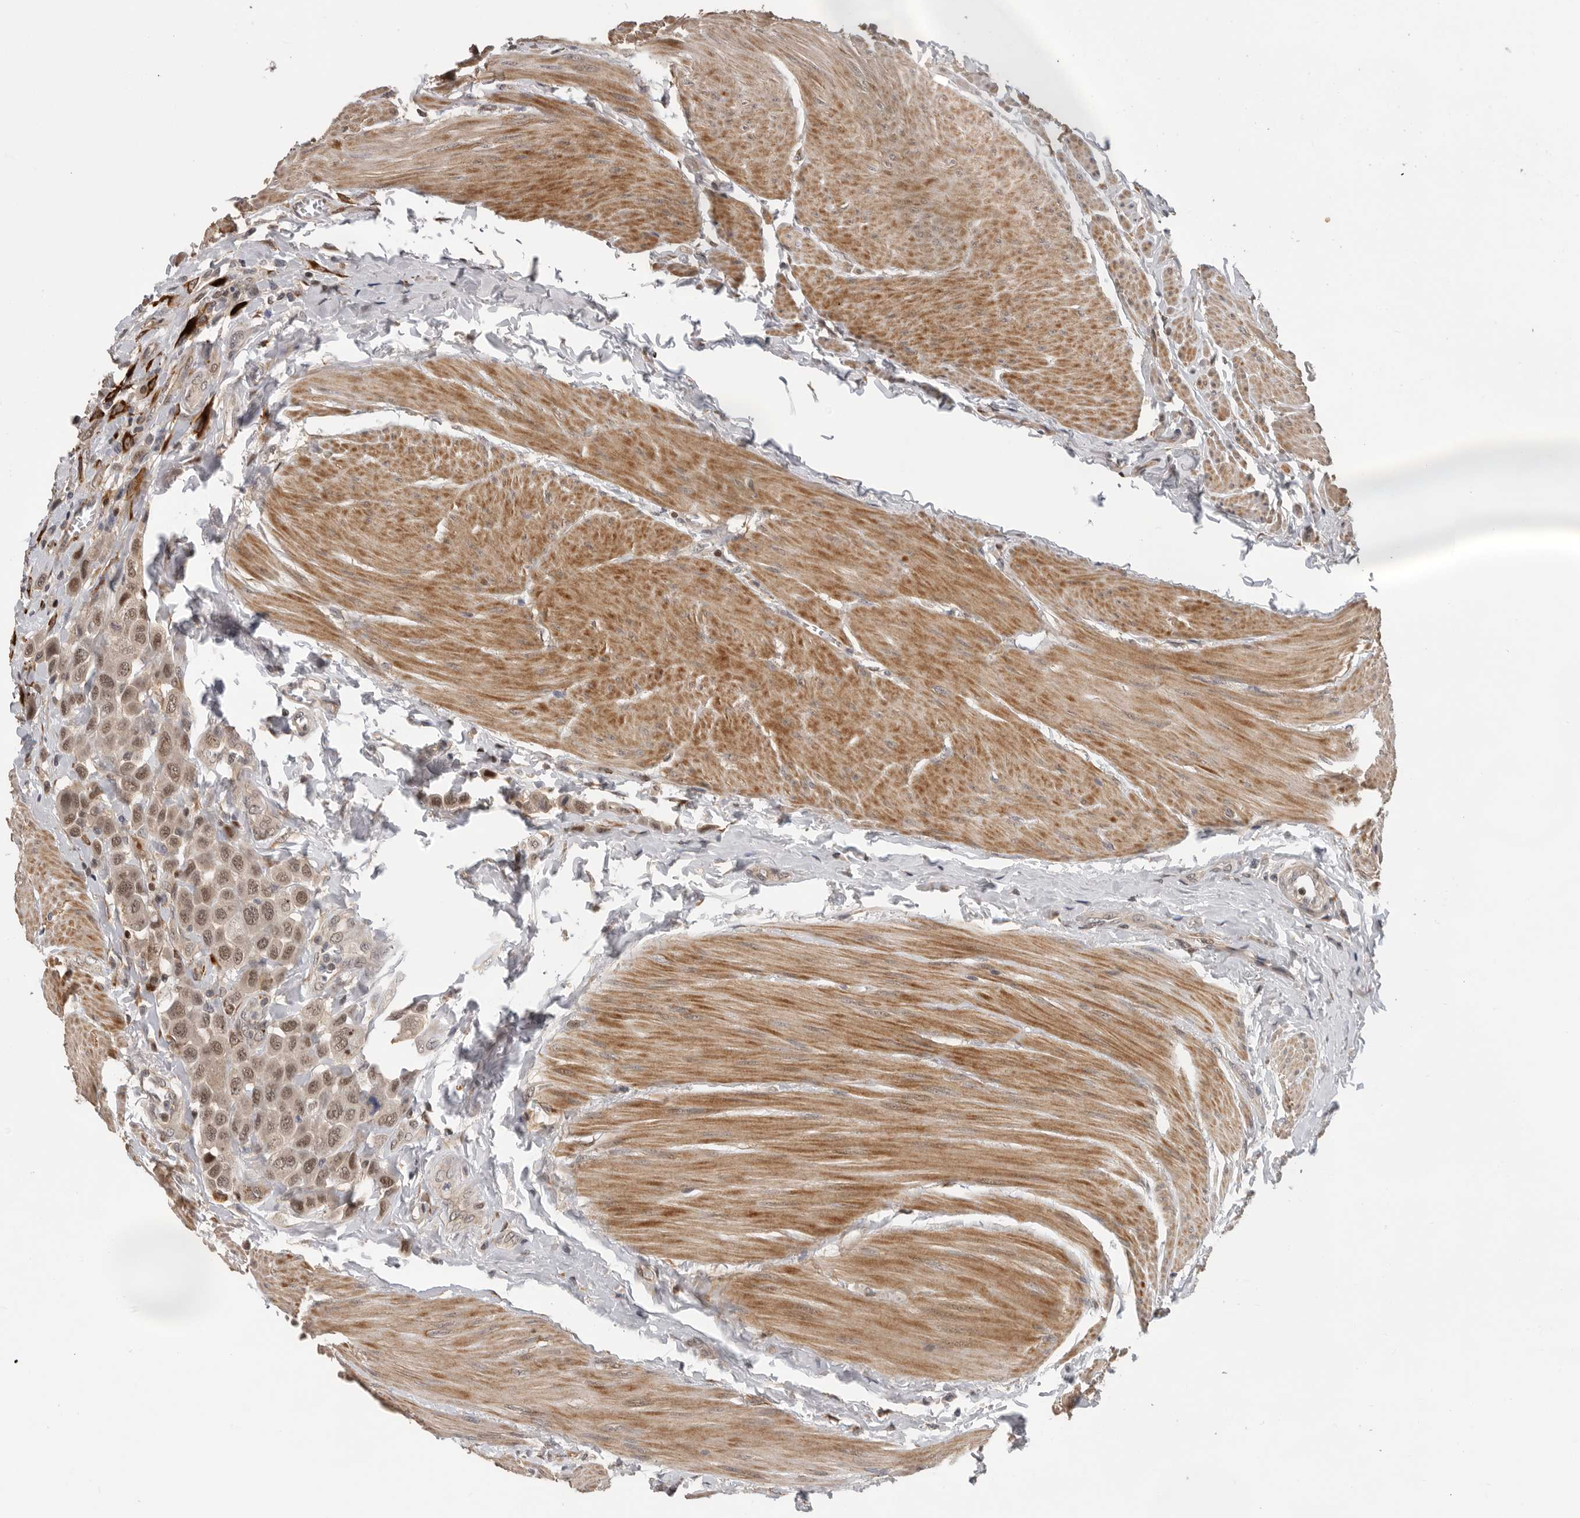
{"staining": {"intensity": "moderate", "quantity": ">75%", "location": "nuclear"}, "tissue": "urothelial cancer", "cell_type": "Tumor cells", "image_type": "cancer", "snomed": [{"axis": "morphology", "description": "Urothelial carcinoma, High grade"}, {"axis": "topography", "description": "Urinary bladder"}], "caption": "Immunohistochemical staining of human urothelial carcinoma (high-grade) displays medium levels of moderate nuclear expression in approximately >75% of tumor cells.", "gene": "HENMT1", "patient": {"sex": "male", "age": 50}}